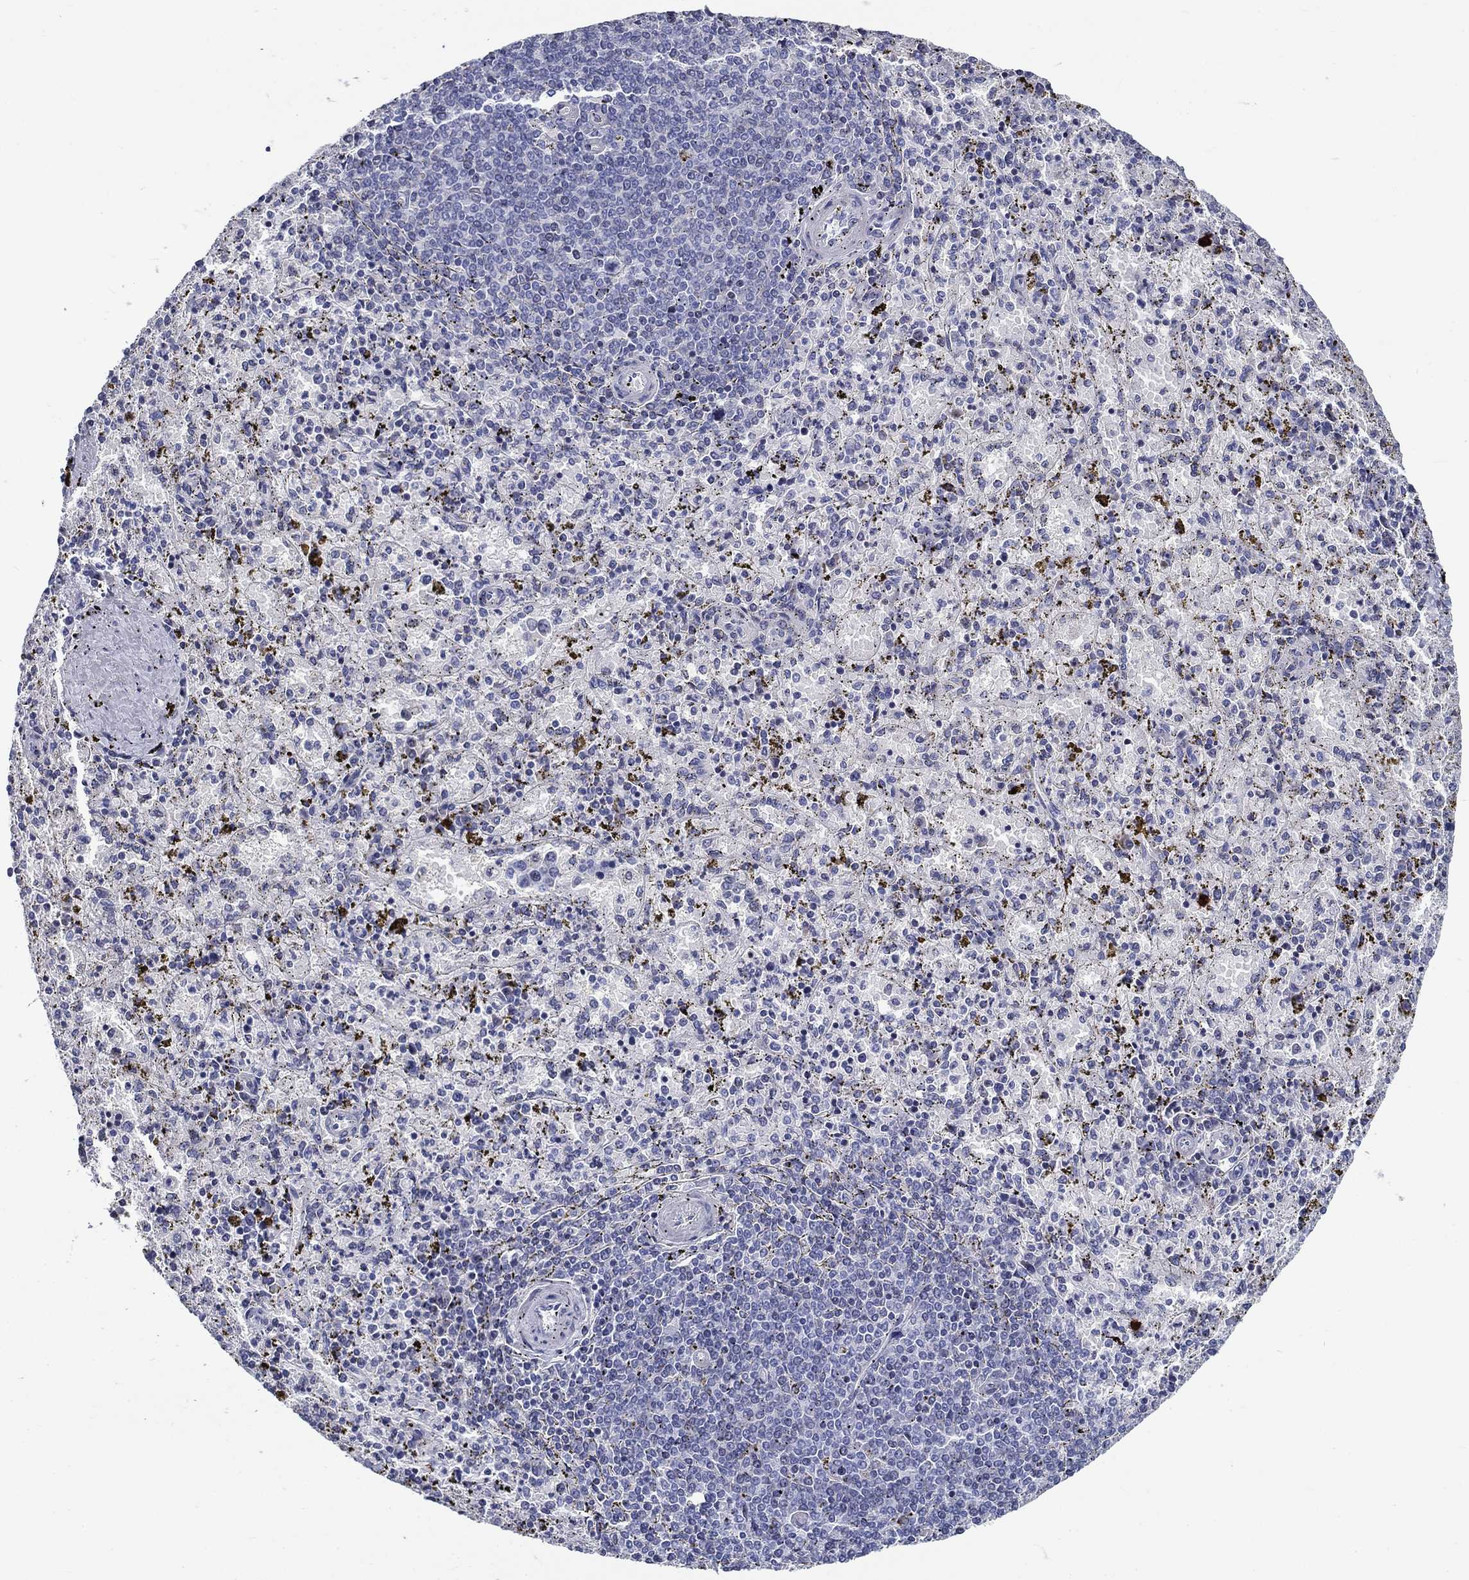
{"staining": {"intensity": "strong", "quantity": "<25%", "location": "cytoplasmic/membranous"}, "tissue": "spleen", "cell_type": "Cells in red pulp", "image_type": "normal", "snomed": [{"axis": "morphology", "description": "Normal tissue, NOS"}, {"axis": "topography", "description": "Spleen"}], "caption": "Immunohistochemistry of benign spleen exhibits medium levels of strong cytoplasmic/membranous expression in about <25% of cells in red pulp. (DAB = brown stain, brightfield microscopy at high magnification).", "gene": "CD40LG", "patient": {"sex": "female", "age": 50}}